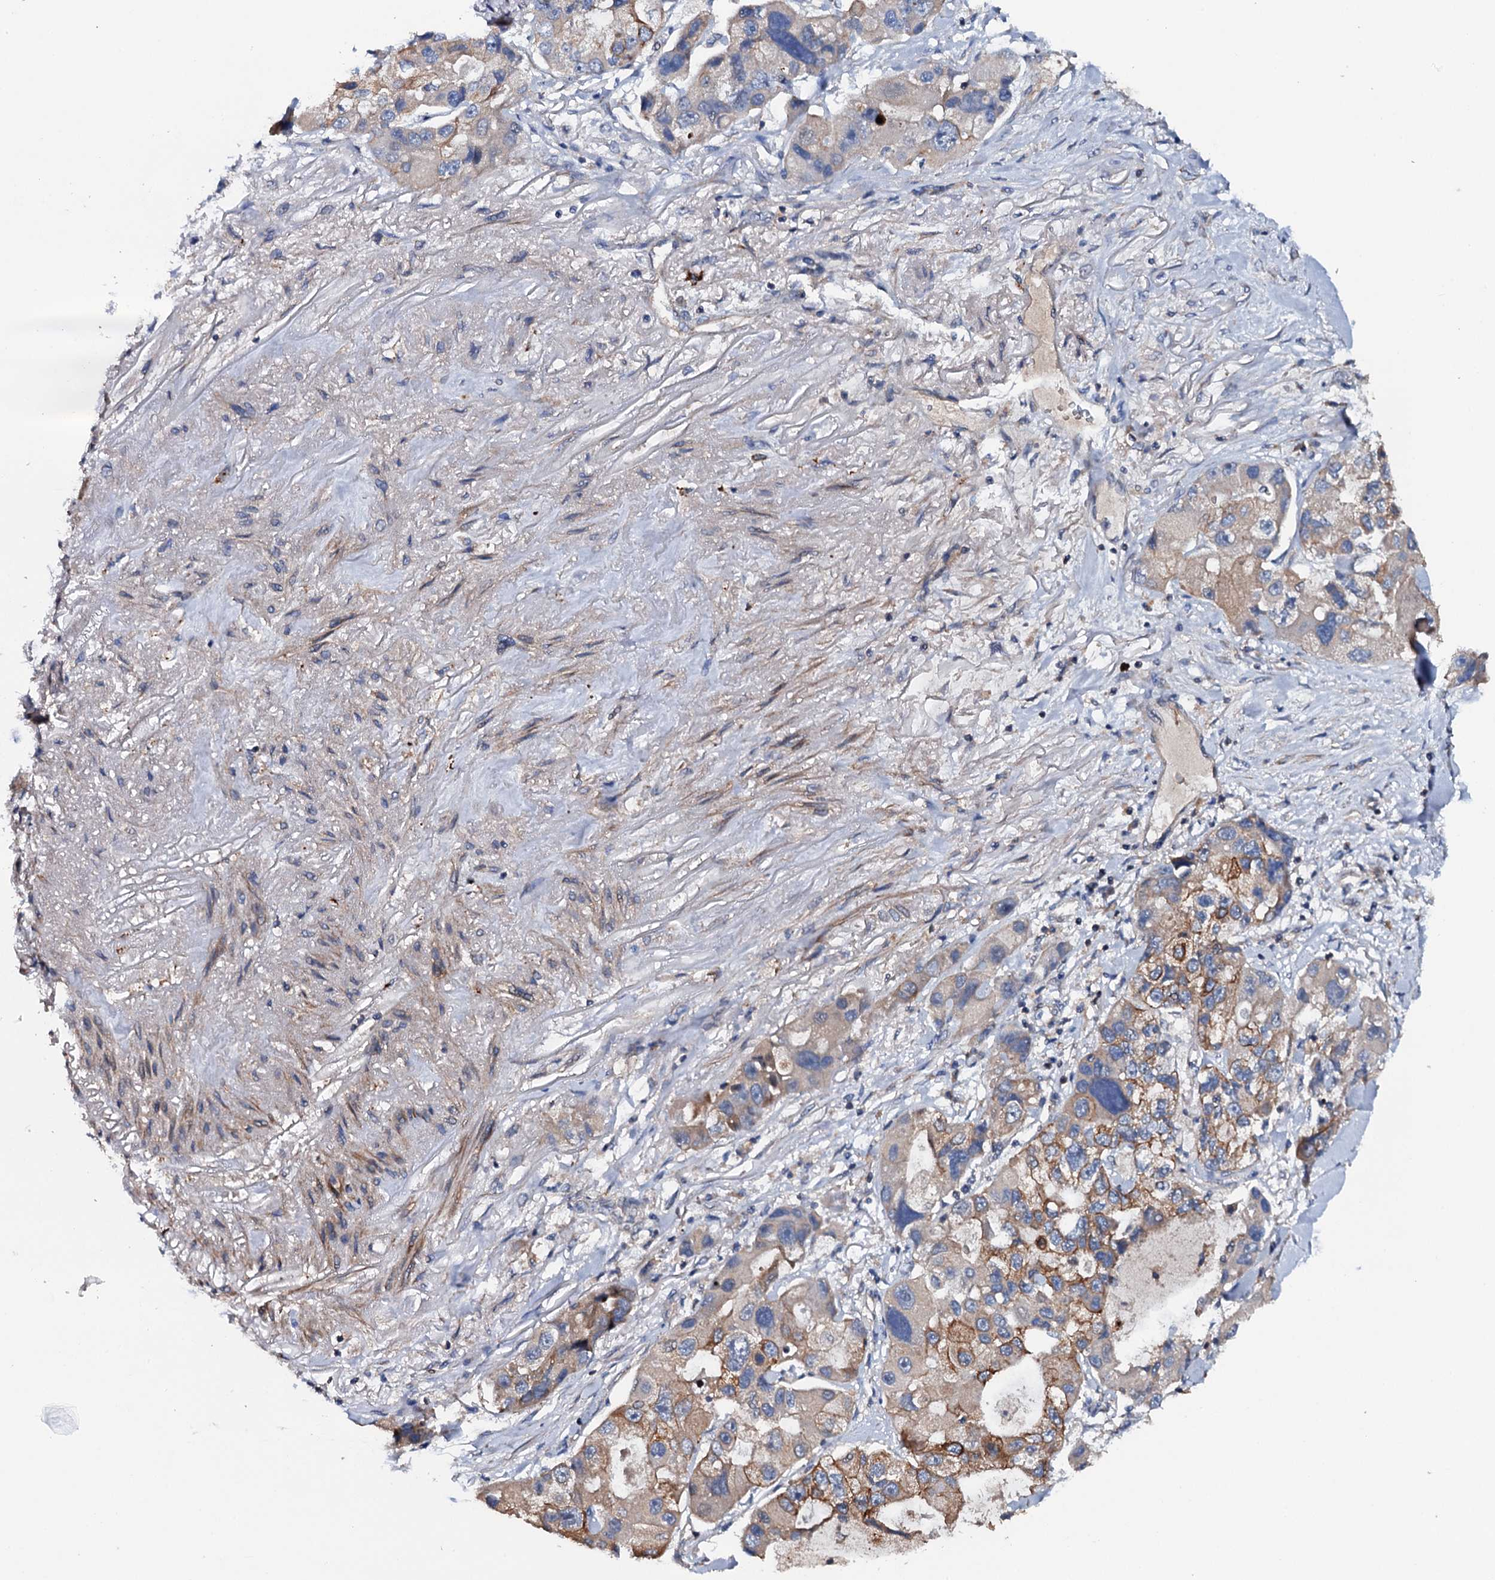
{"staining": {"intensity": "moderate", "quantity": "<25%", "location": "cytoplasmic/membranous"}, "tissue": "lung cancer", "cell_type": "Tumor cells", "image_type": "cancer", "snomed": [{"axis": "morphology", "description": "Adenocarcinoma, NOS"}, {"axis": "topography", "description": "Lung"}], "caption": "Protein staining of lung cancer tissue reveals moderate cytoplasmic/membranous staining in about <25% of tumor cells.", "gene": "NEK1", "patient": {"sex": "female", "age": 54}}